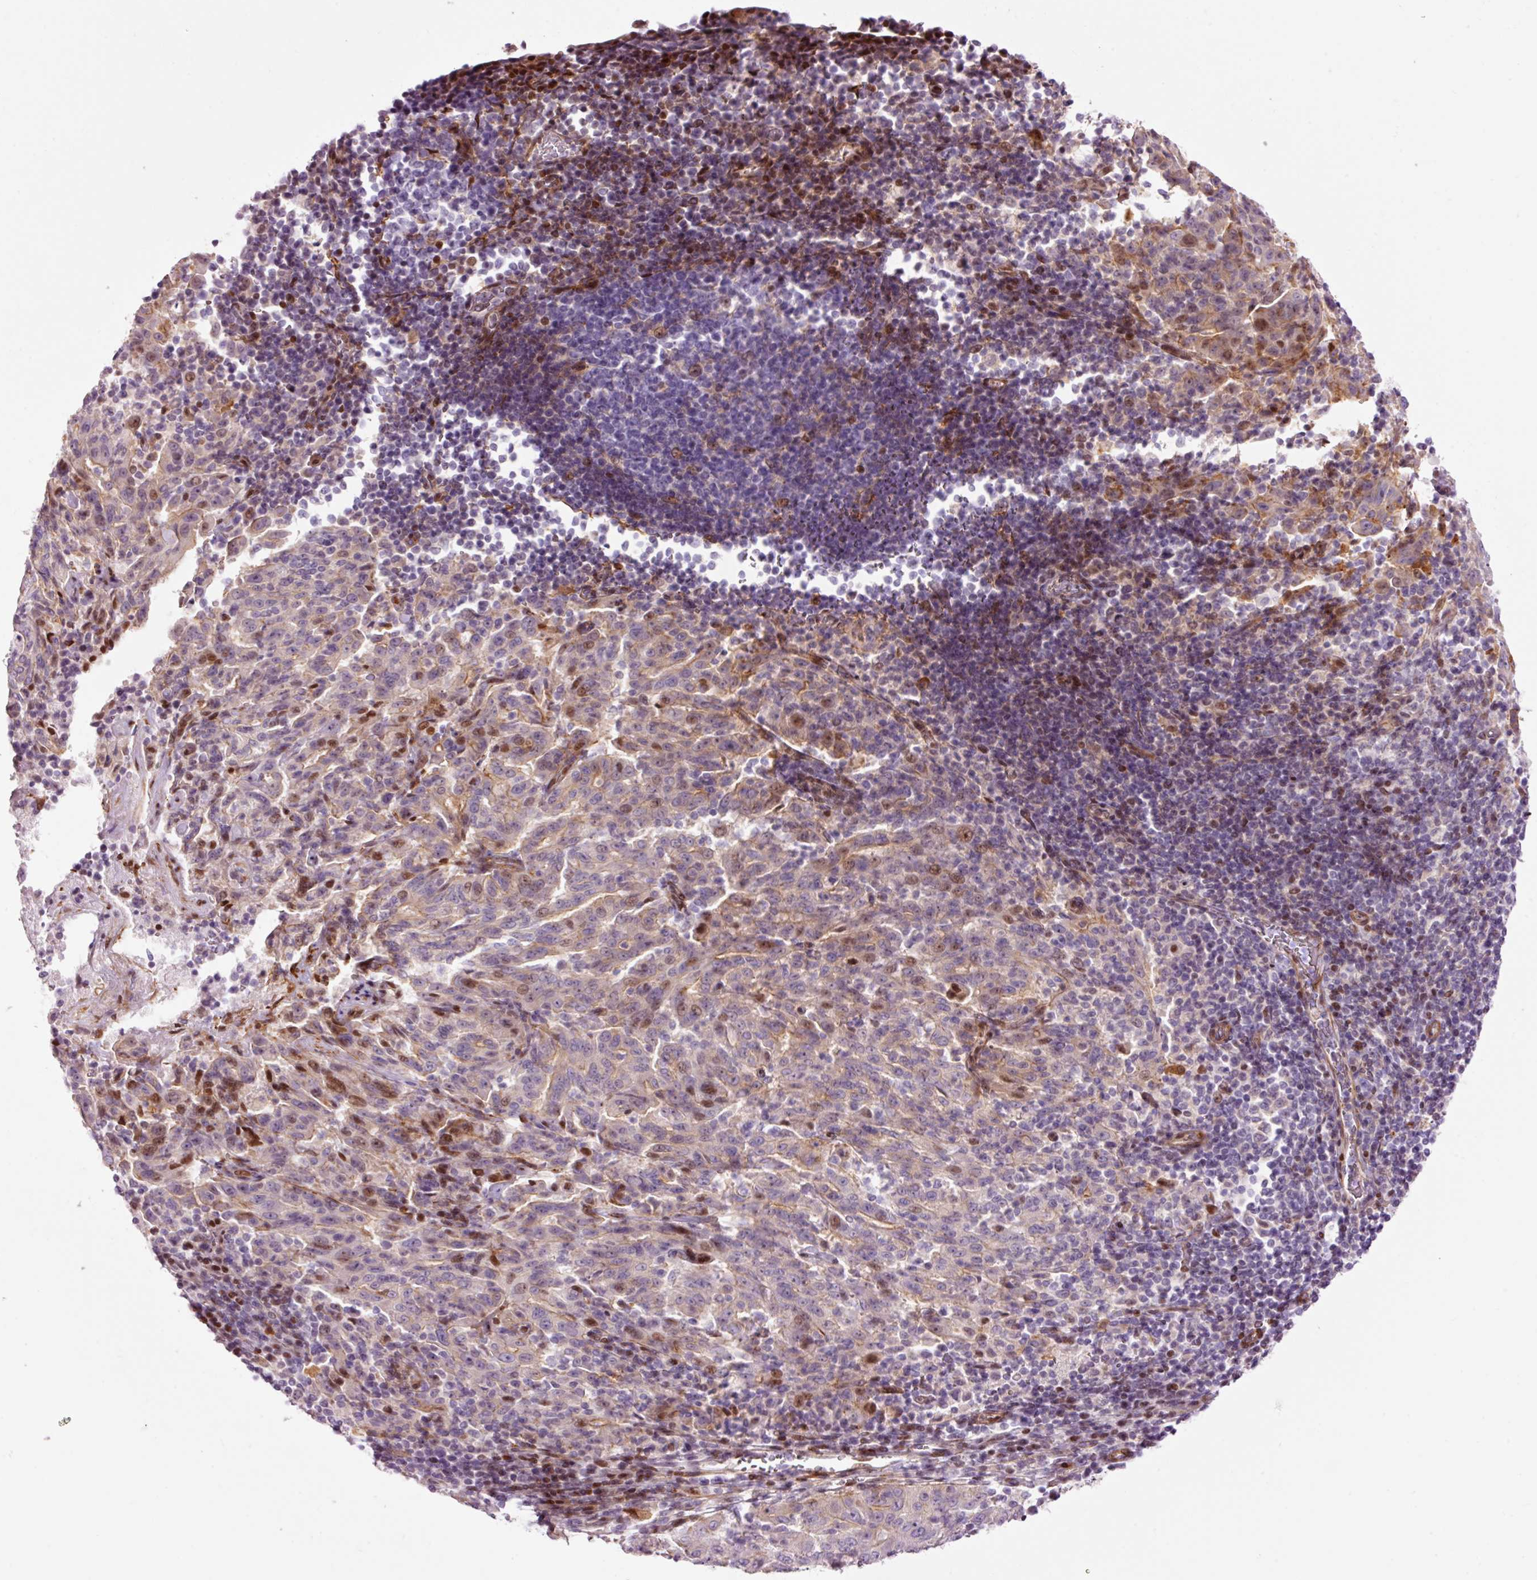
{"staining": {"intensity": "moderate", "quantity": "<25%", "location": "nuclear"}, "tissue": "pancreatic cancer", "cell_type": "Tumor cells", "image_type": "cancer", "snomed": [{"axis": "morphology", "description": "Adenocarcinoma, NOS"}, {"axis": "topography", "description": "Pancreas"}], "caption": "Adenocarcinoma (pancreatic) tissue reveals moderate nuclear expression in approximately <25% of tumor cells", "gene": "ANKRD20A1", "patient": {"sex": "male", "age": 63}}